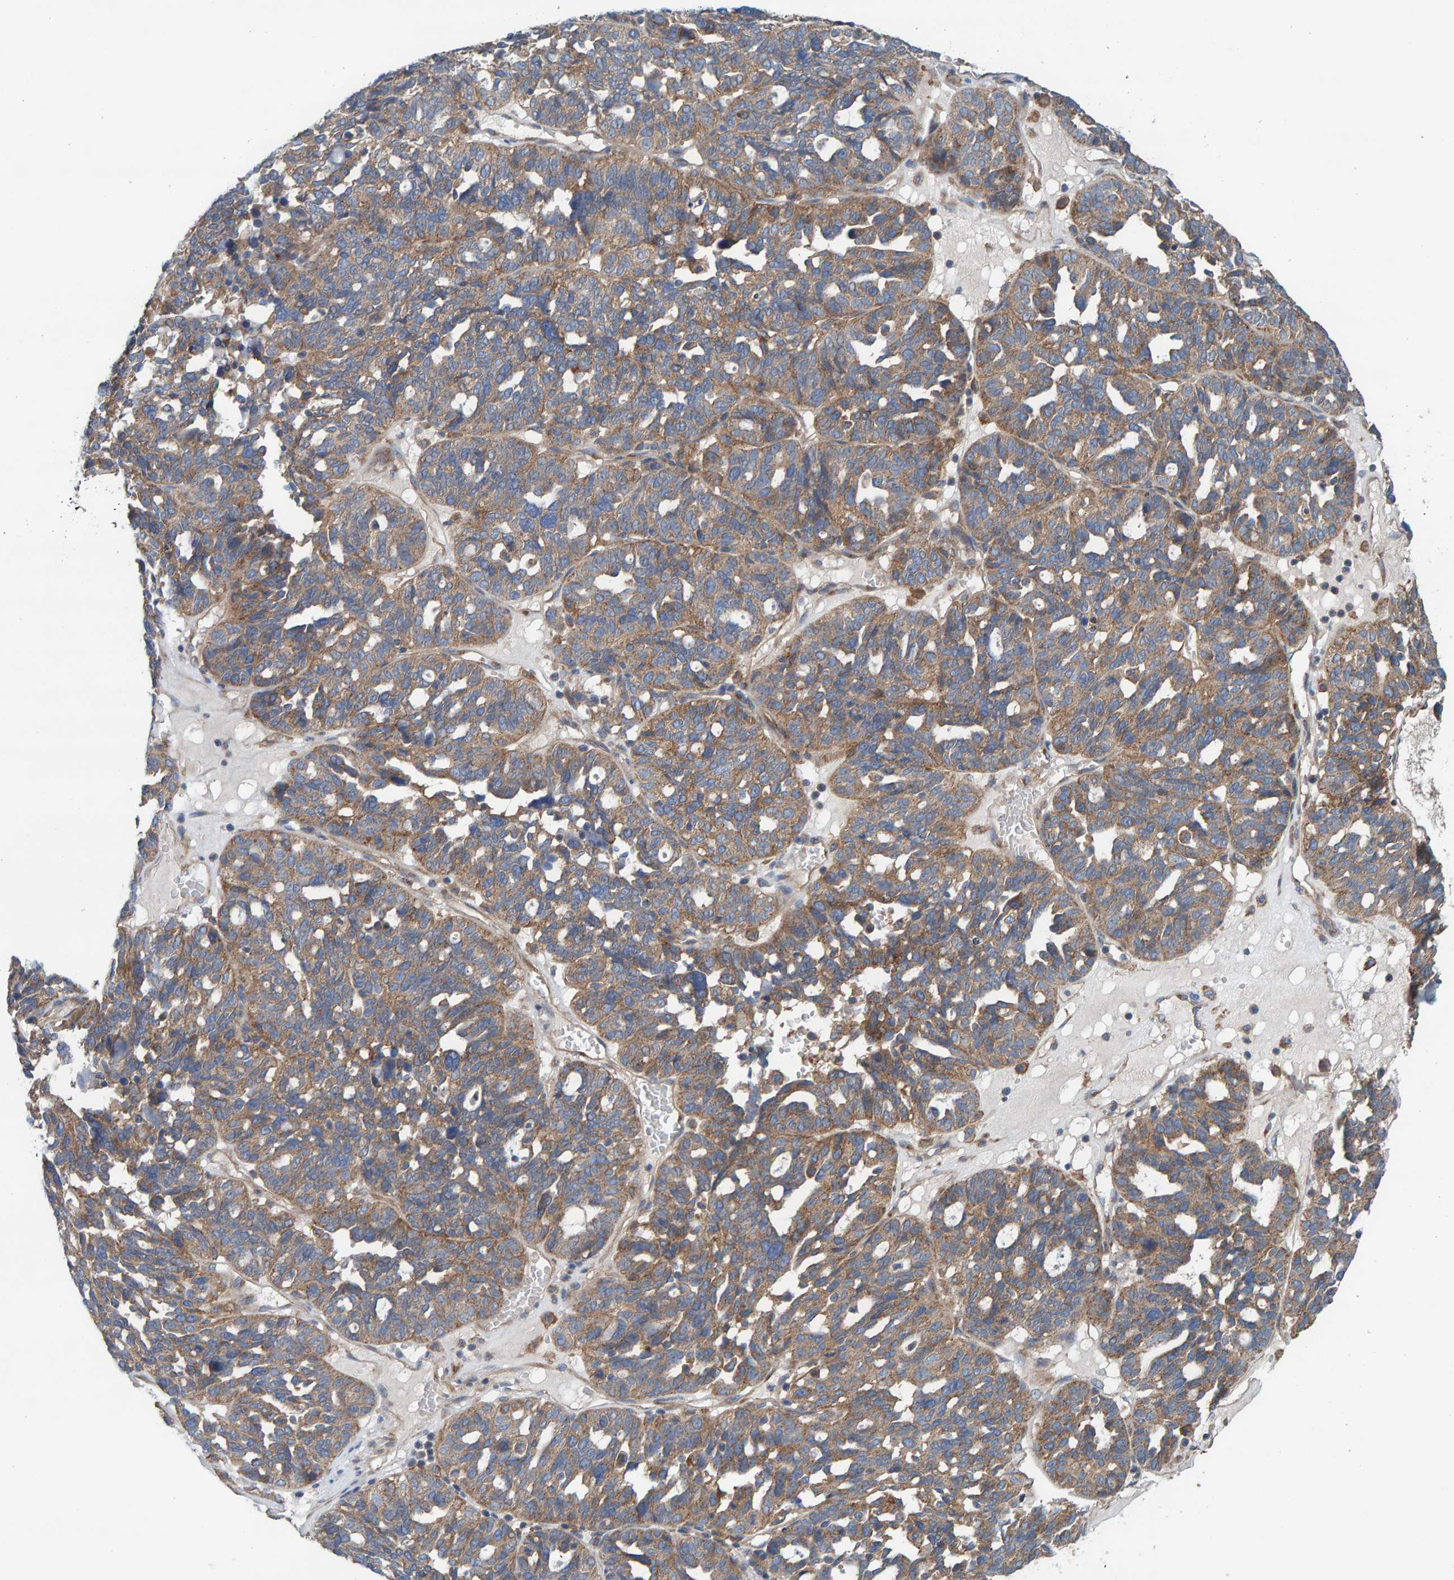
{"staining": {"intensity": "moderate", "quantity": ">75%", "location": "cytoplasmic/membranous"}, "tissue": "ovarian cancer", "cell_type": "Tumor cells", "image_type": "cancer", "snomed": [{"axis": "morphology", "description": "Cystadenocarcinoma, serous, NOS"}, {"axis": "topography", "description": "Ovary"}], "caption": "This image displays ovarian serous cystadenocarcinoma stained with IHC to label a protein in brown. The cytoplasmic/membranous of tumor cells show moderate positivity for the protein. Nuclei are counter-stained blue.", "gene": "MKLN1", "patient": {"sex": "female", "age": 59}}